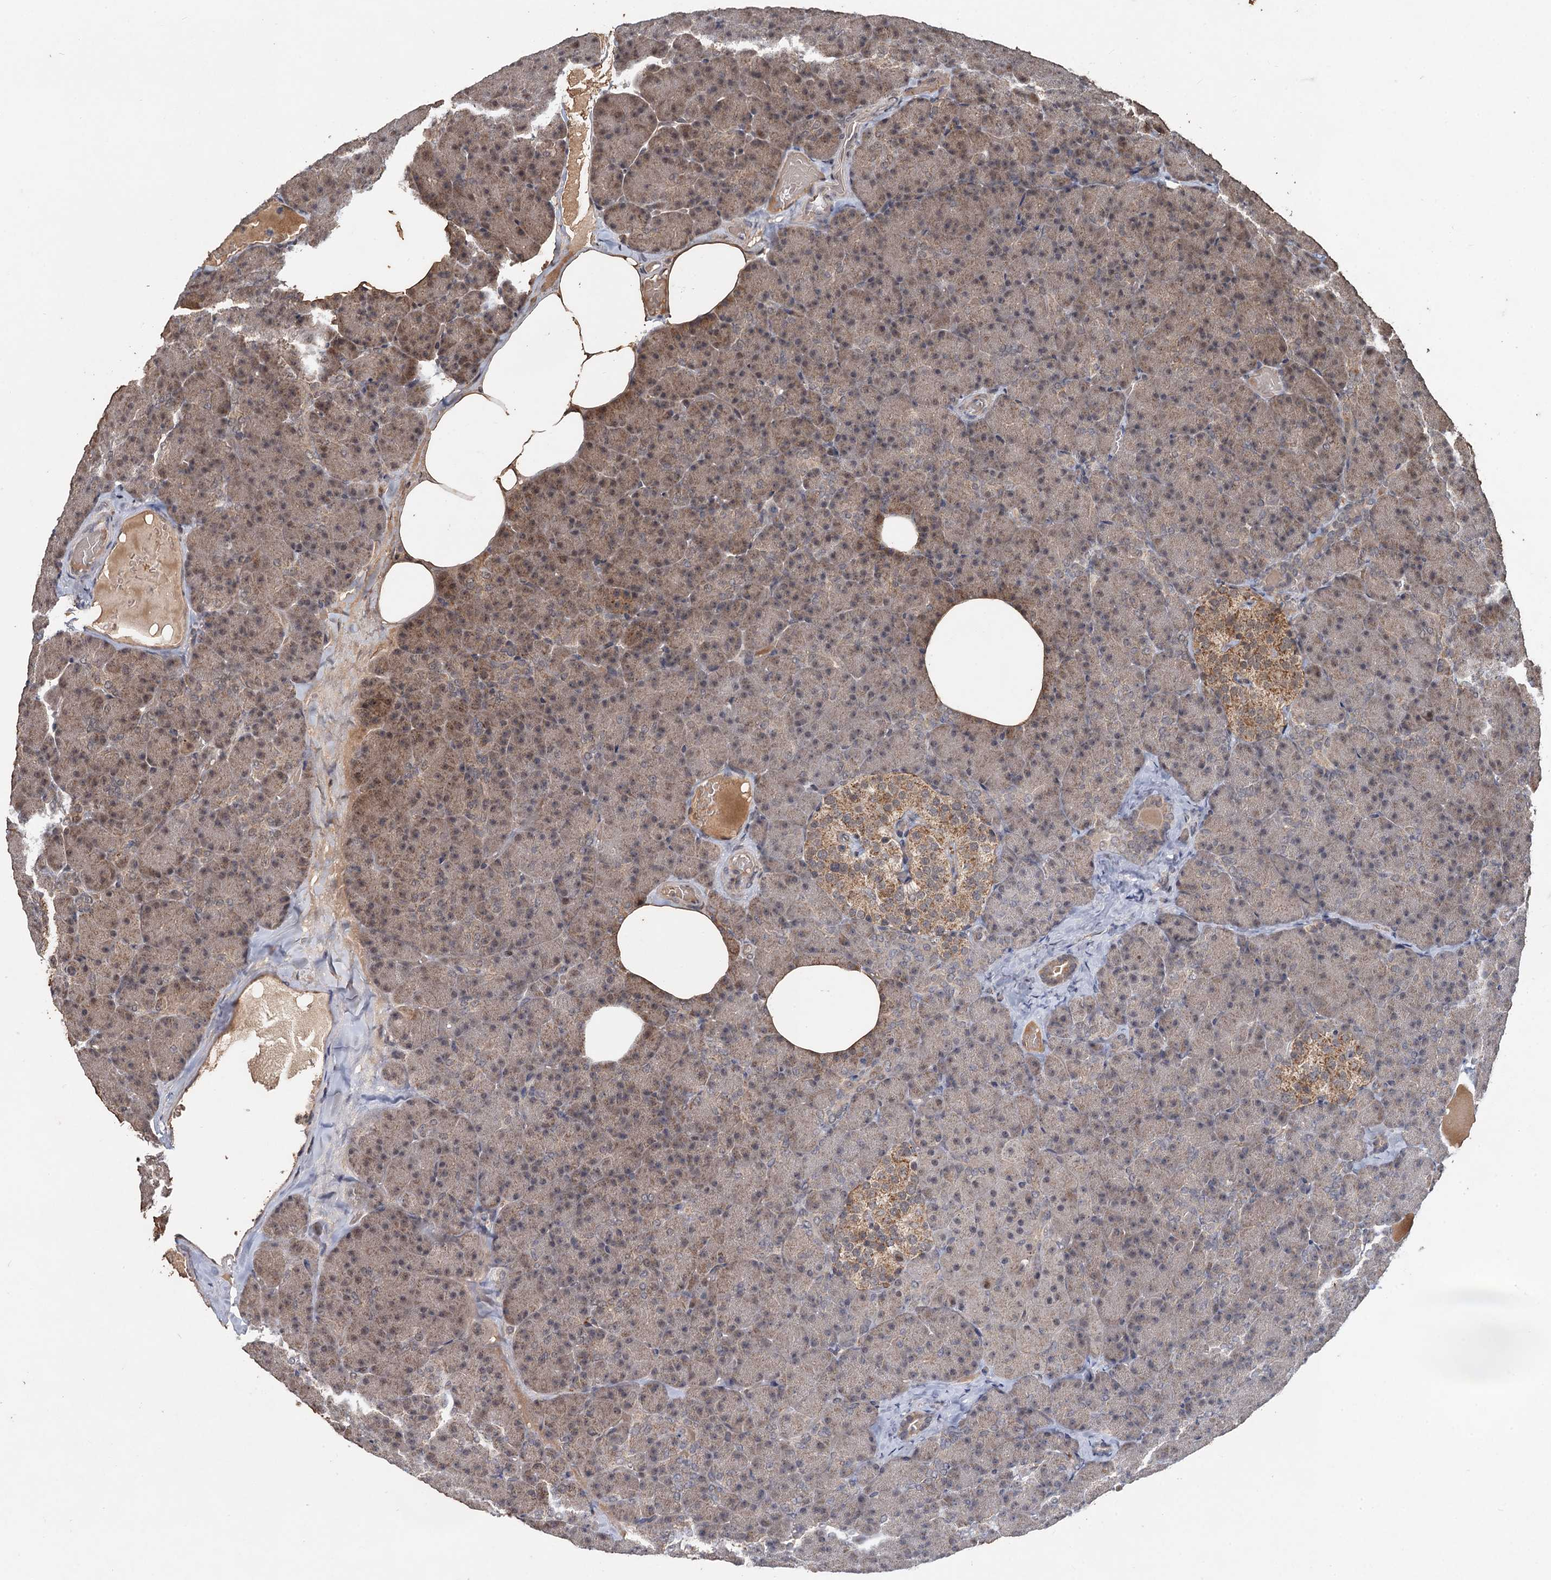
{"staining": {"intensity": "moderate", "quantity": "25%-75%", "location": "cytoplasmic/membranous,nuclear"}, "tissue": "pancreas", "cell_type": "Exocrine glandular cells", "image_type": "normal", "snomed": [{"axis": "morphology", "description": "Normal tissue, NOS"}, {"axis": "morphology", "description": "Carcinoid, malignant, NOS"}, {"axis": "topography", "description": "Pancreas"}], "caption": "About 25%-75% of exocrine glandular cells in normal human pancreas display moderate cytoplasmic/membranous,nuclear protein expression as visualized by brown immunohistochemical staining.", "gene": "REP15", "patient": {"sex": "female", "age": 35}}